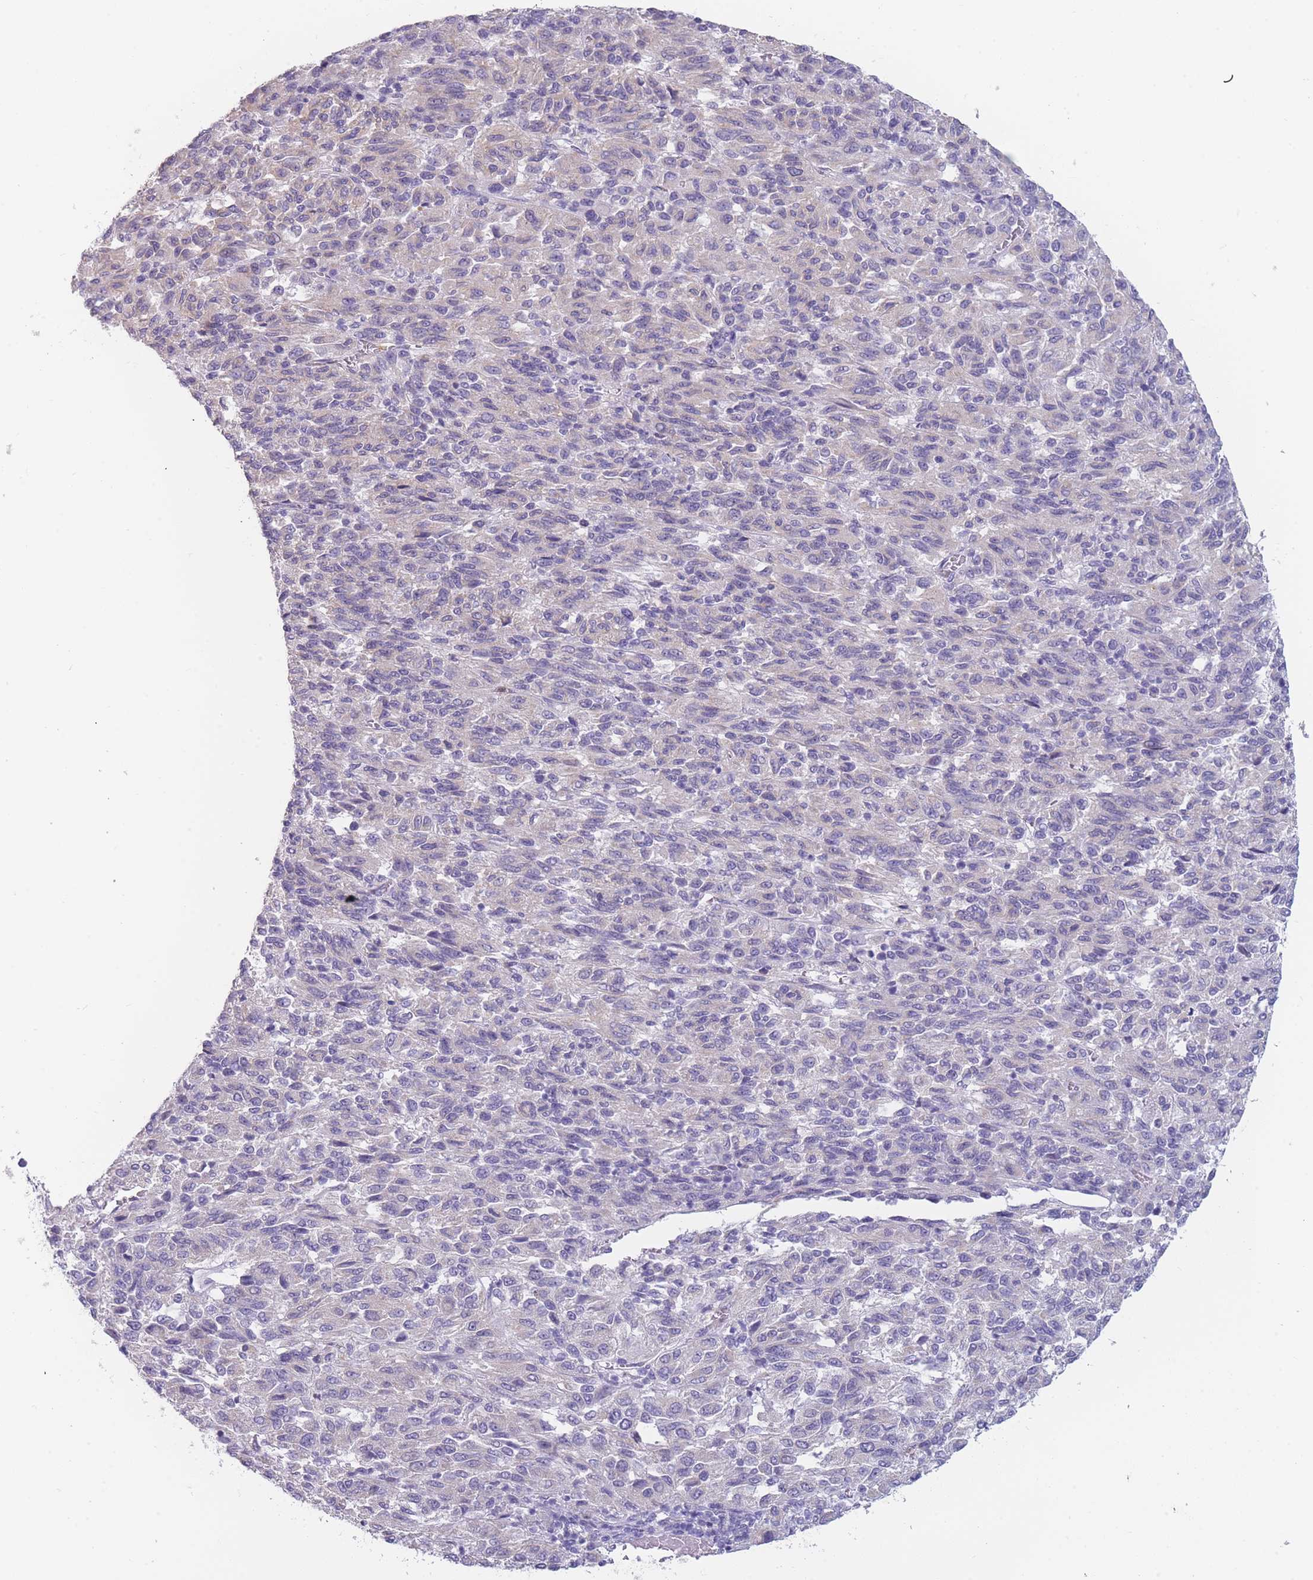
{"staining": {"intensity": "negative", "quantity": "none", "location": "none"}, "tissue": "melanoma", "cell_type": "Tumor cells", "image_type": "cancer", "snomed": [{"axis": "morphology", "description": "Malignant melanoma, Metastatic site"}, {"axis": "topography", "description": "Lung"}], "caption": "This photomicrograph is of malignant melanoma (metastatic site) stained with immunohistochemistry to label a protein in brown with the nuclei are counter-stained blue. There is no staining in tumor cells.", "gene": "ZNF627", "patient": {"sex": "male", "age": 64}}